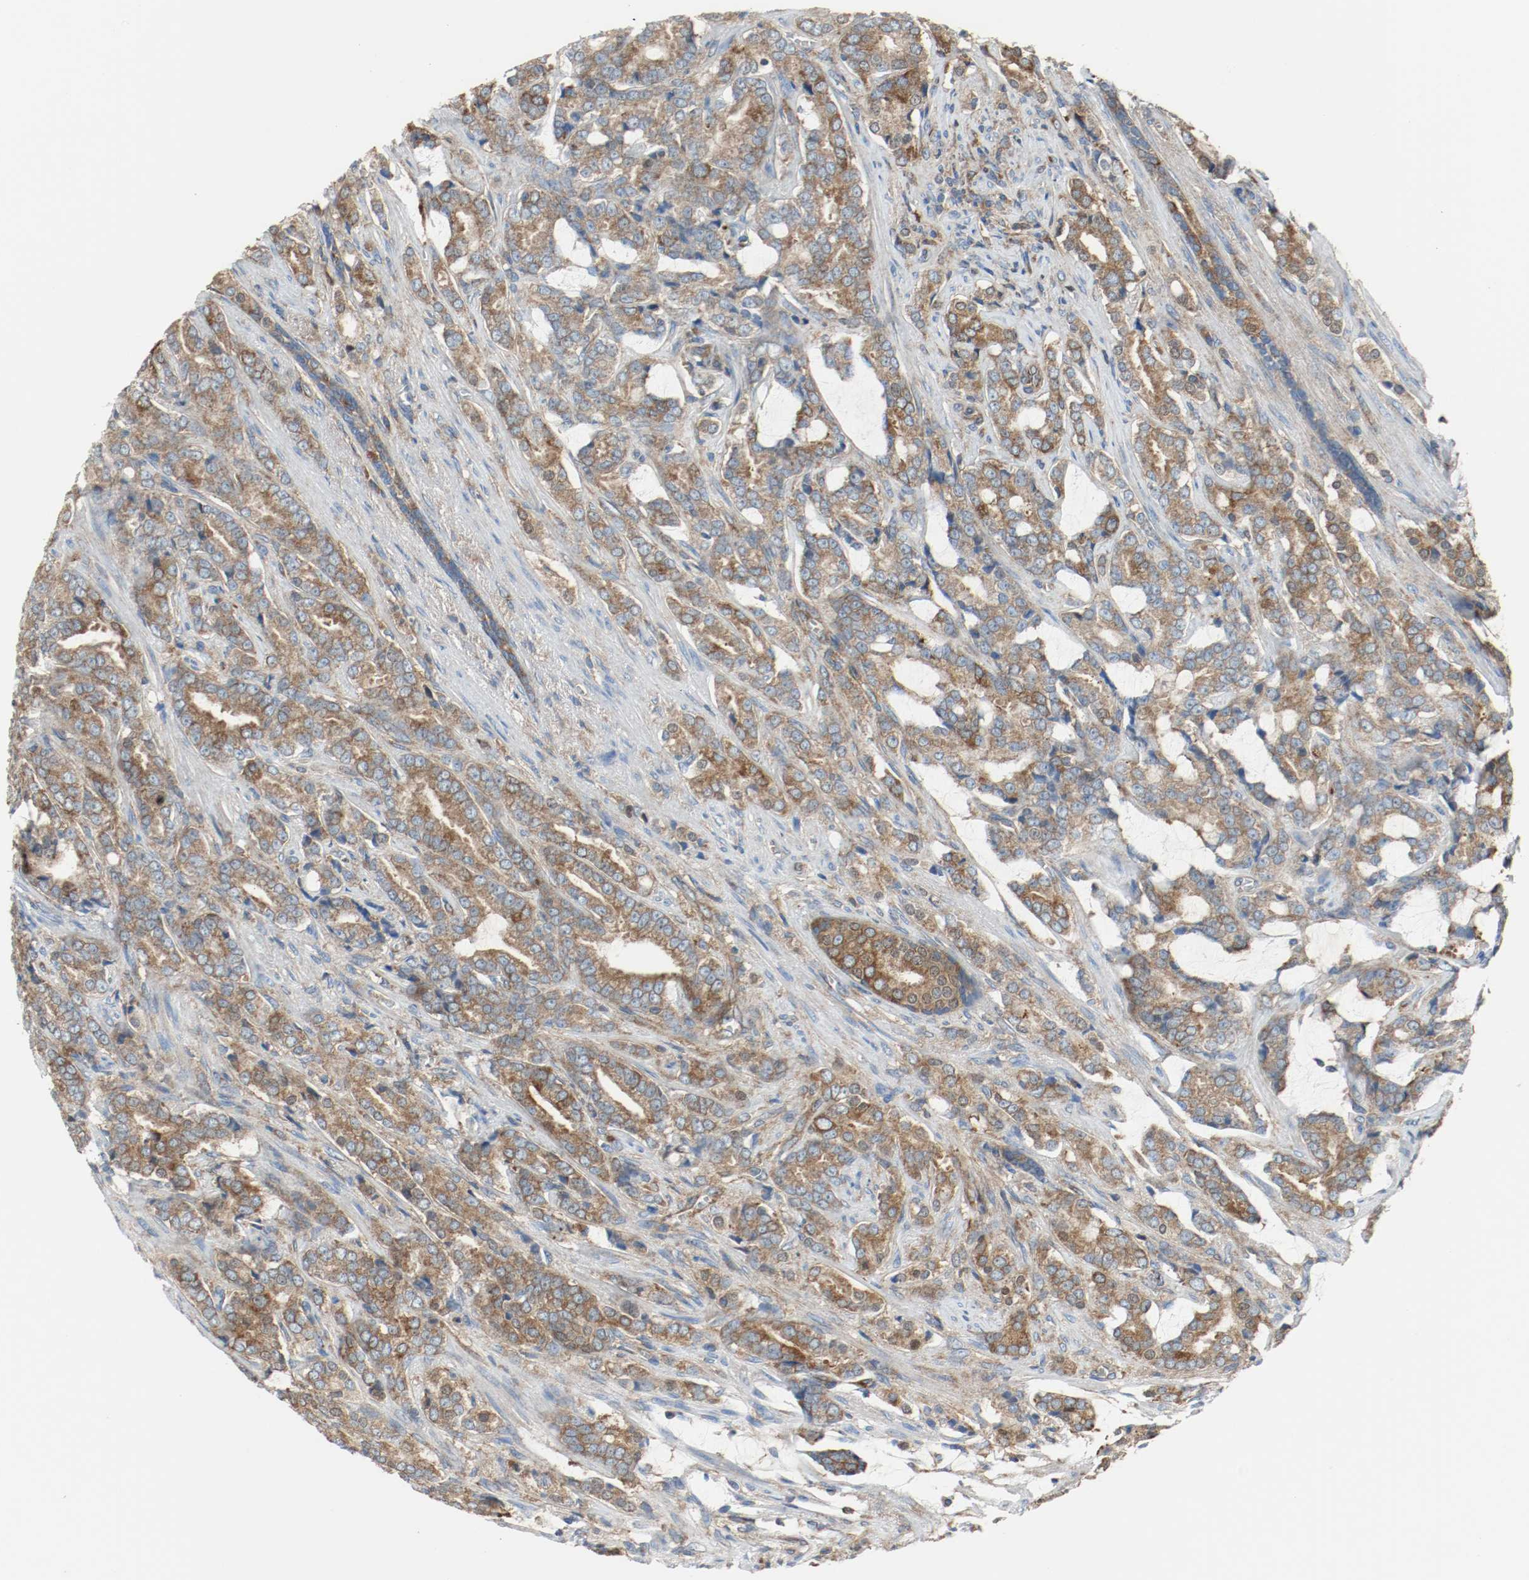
{"staining": {"intensity": "moderate", "quantity": ">75%", "location": "cytoplasmic/membranous"}, "tissue": "prostate cancer", "cell_type": "Tumor cells", "image_type": "cancer", "snomed": [{"axis": "morphology", "description": "Adenocarcinoma, Low grade"}, {"axis": "topography", "description": "Prostate"}], "caption": "About >75% of tumor cells in human low-grade adenocarcinoma (prostate) display moderate cytoplasmic/membranous protein positivity as visualized by brown immunohistochemical staining.", "gene": "TUBA3D", "patient": {"sex": "male", "age": 58}}